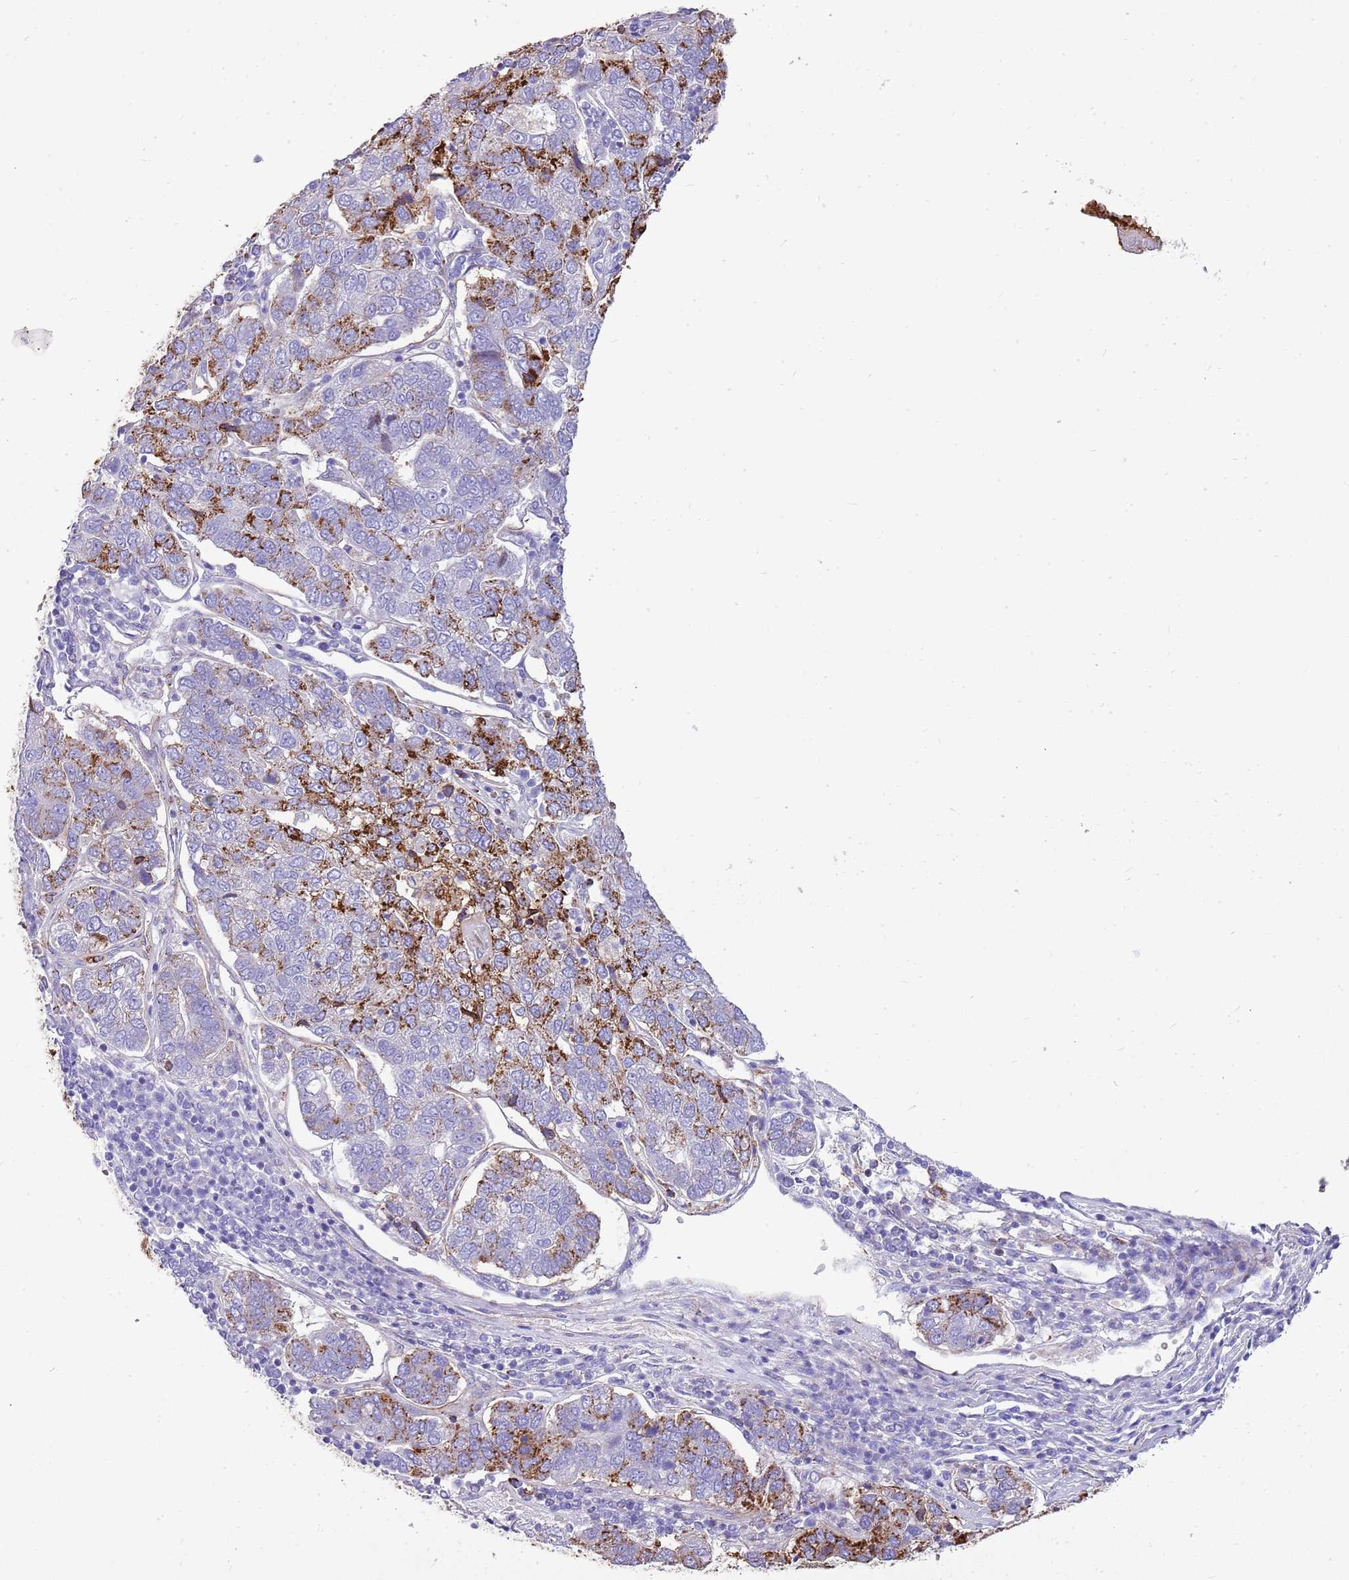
{"staining": {"intensity": "strong", "quantity": "<25%", "location": "cytoplasmic/membranous"}, "tissue": "pancreatic cancer", "cell_type": "Tumor cells", "image_type": "cancer", "snomed": [{"axis": "morphology", "description": "Adenocarcinoma, NOS"}, {"axis": "topography", "description": "Pancreas"}], "caption": "DAB (3,3'-diaminobenzidine) immunohistochemical staining of human pancreatic adenocarcinoma demonstrates strong cytoplasmic/membranous protein staining in about <25% of tumor cells.", "gene": "ZDHHC1", "patient": {"sex": "female", "age": 61}}